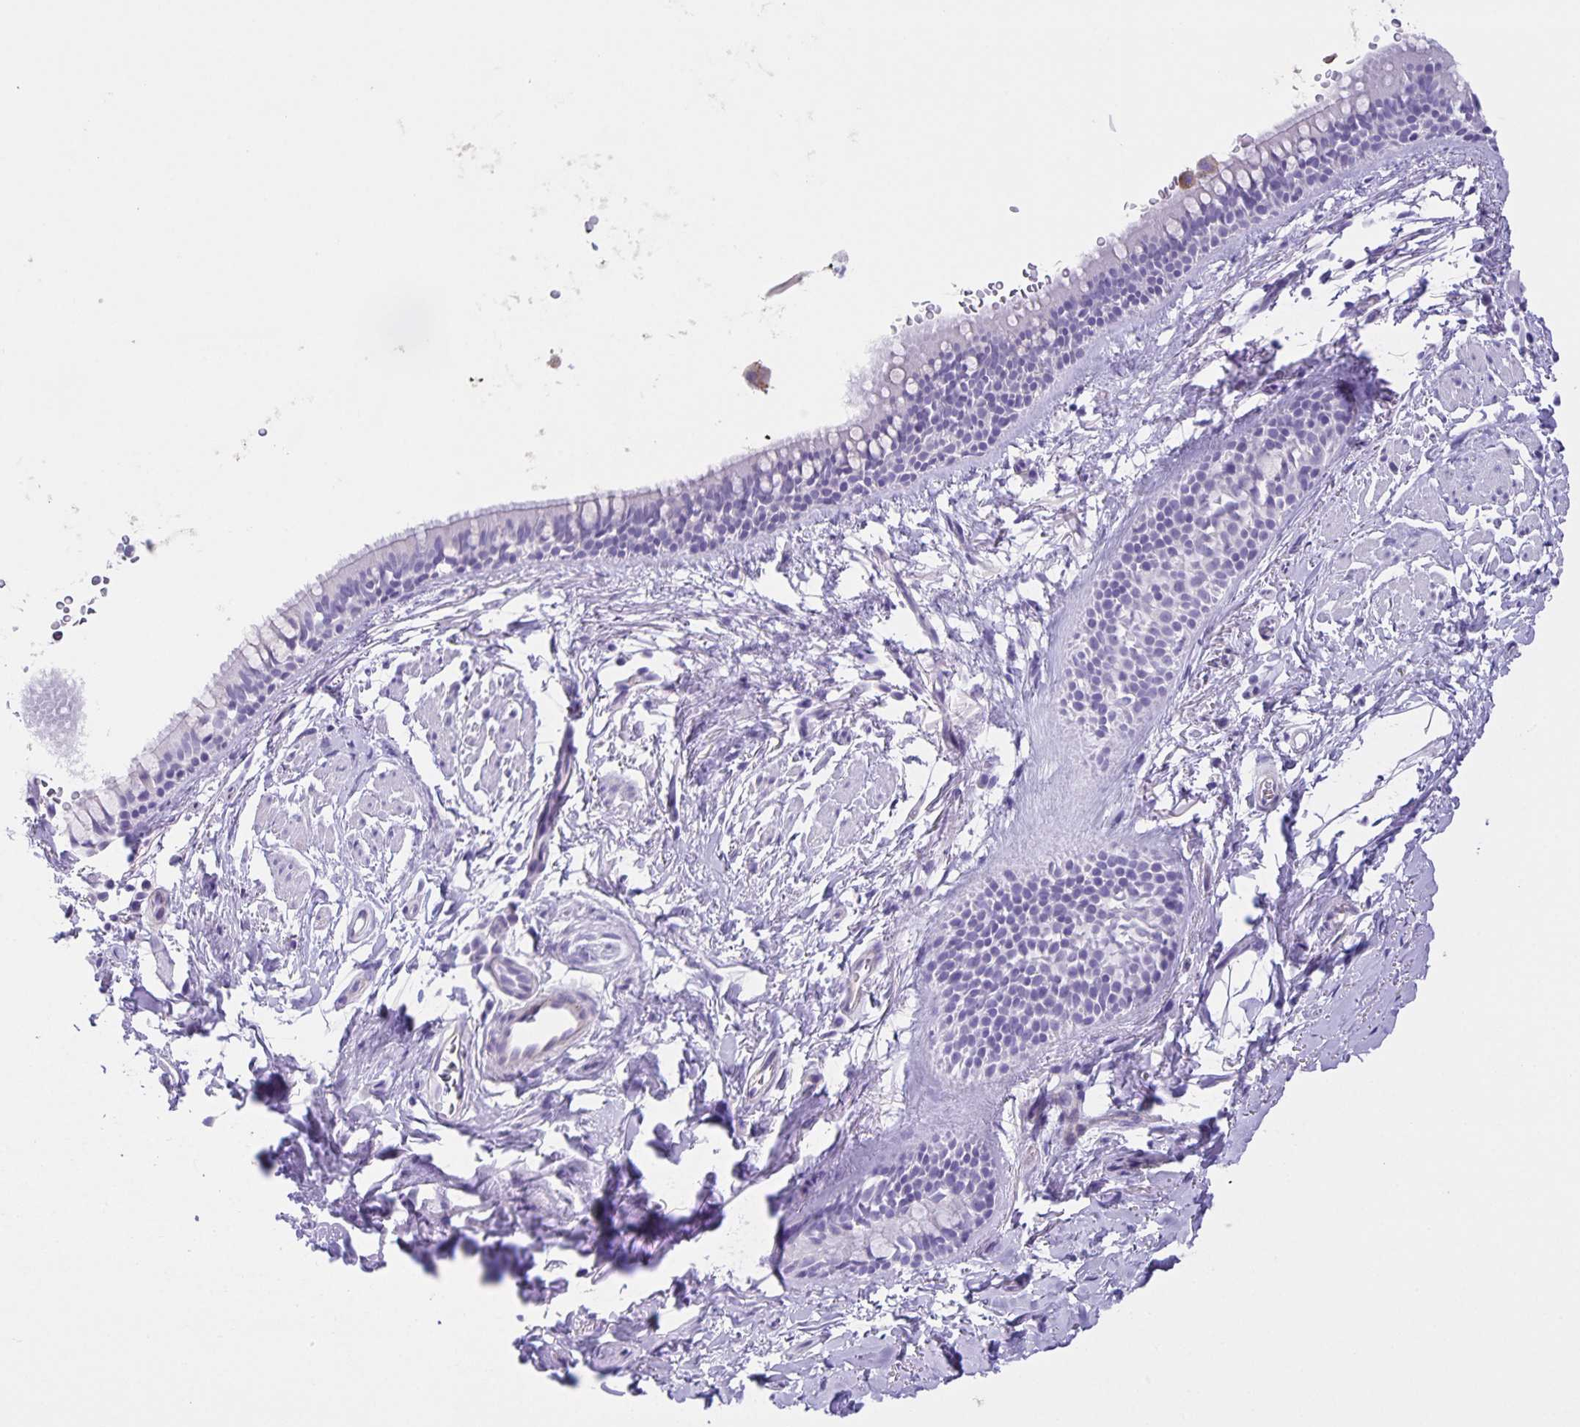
{"staining": {"intensity": "negative", "quantity": "none", "location": "none"}, "tissue": "bronchus", "cell_type": "Respiratory epithelial cells", "image_type": "normal", "snomed": [{"axis": "morphology", "description": "Normal tissue, NOS"}, {"axis": "topography", "description": "Lymph node"}, {"axis": "topography", "description": "Cartilage tissue"}, {"axis": "topography", "description": "Bronchus"}], "caption": "A high-resolution photomicrograph shows immunohistochemistry staining of normal bronchus, which demonstrates no significant positivity in respiratory epithelial cells.", "gene": "UBQLN3", "patient": {"sex": "female", "age": 70}}